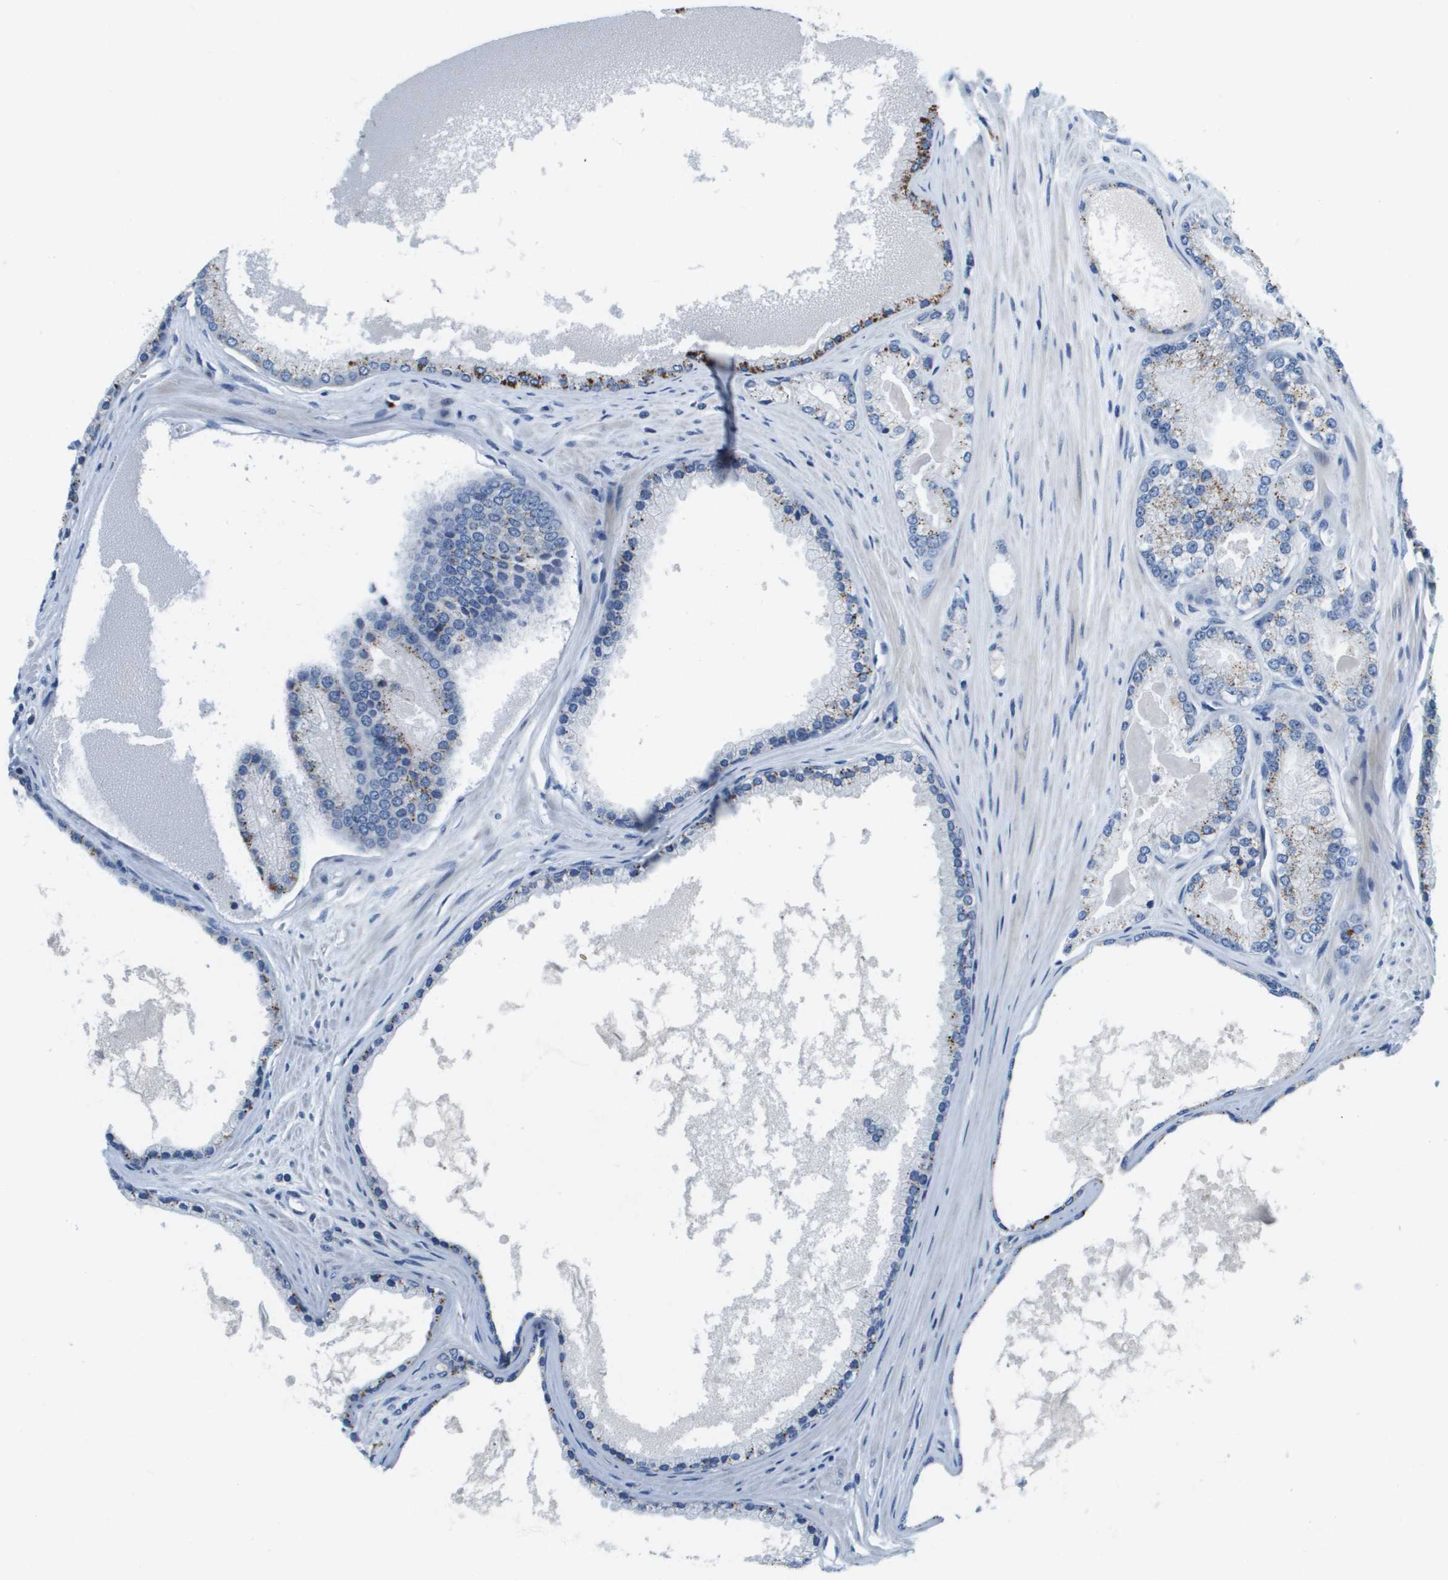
{"staining": {"intensity": "negative", "quantity": "none", "location": "none"}, "tissue": "prostate cancer", "cell_type": "Tumor cells", "image_type": "cancer", "snomed": [{"axis": "morphology", "description": "Adenocarcinoma, High grade"}, {"axis": "topography", "description": "Prostate"}], "caption": "IHC of prostate cancer shows no positivity in tumor cells. The staining was performed using DAB (3,3'-diaminobenzidine) to visualize the protein expression in brown, while the nuclei were stained in blue with hematoxylin (Magnification: 20x).", "gene": "CASP10", "patient": {"sex": "male", "age": 71}}